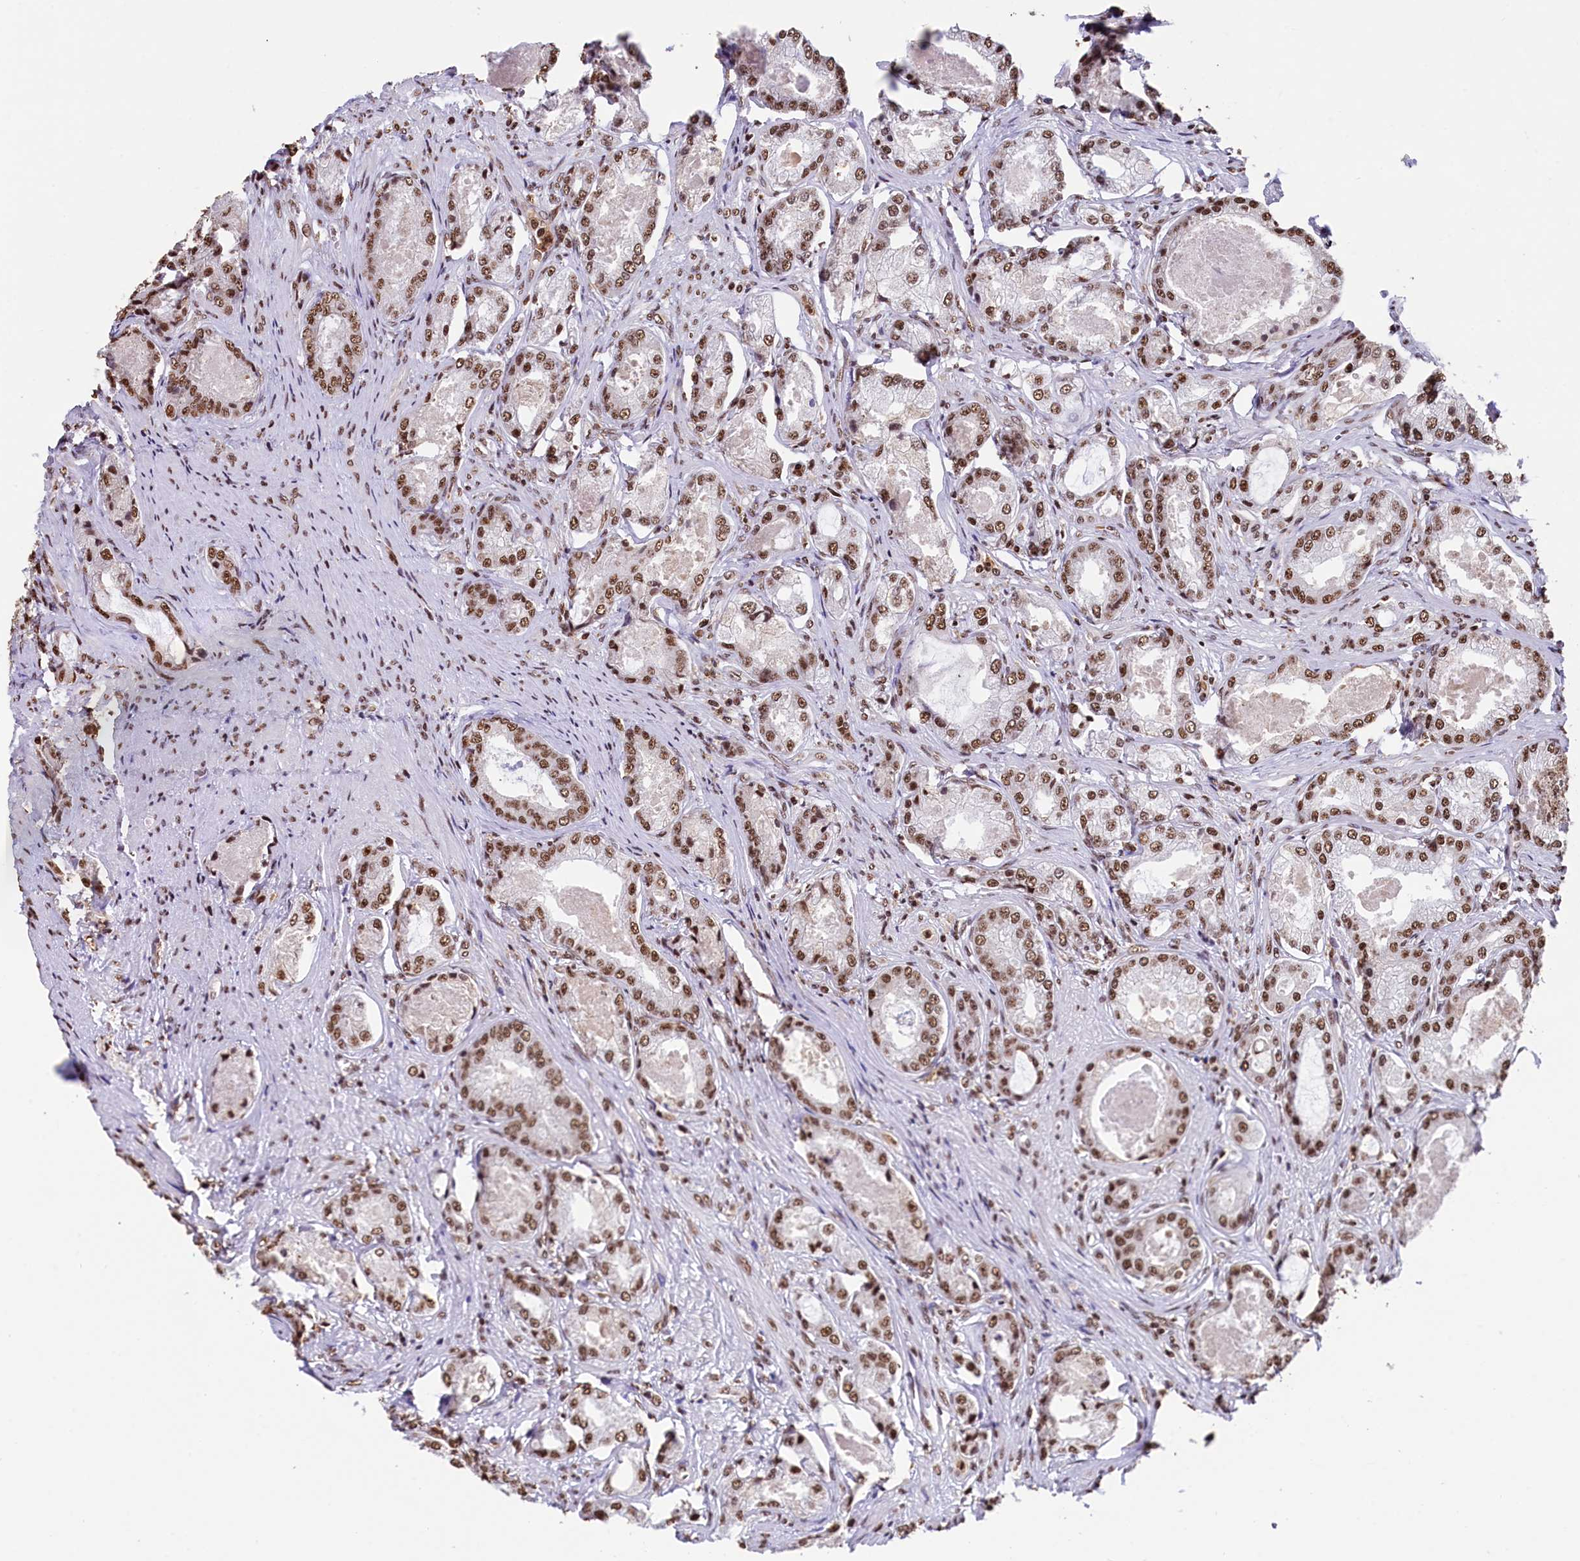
{"staining": {"intensity": "moderate", "quantity": ">75%", "location": "nuclear"}, "tissue": "prostate cancer", "cell_type": "Tumor cells", "image_type": "cancer", "snomed": [{"axis": "morphology", "description": "Adenocarcinoma, Low grade"}, {"axis": "topography", "description": "Prostate"}], "caption": "This histopathology image shows prostate low-grade adenocarcinoma stained with immunohistochemistry (IHC) to label a protein in brown. The nuclear of tumor cells show moderate positivity for the protein. Nuclei are counter-stained blue.", "gene": "SNRPD2", "patient": {"sex": "male", "age": 68}}